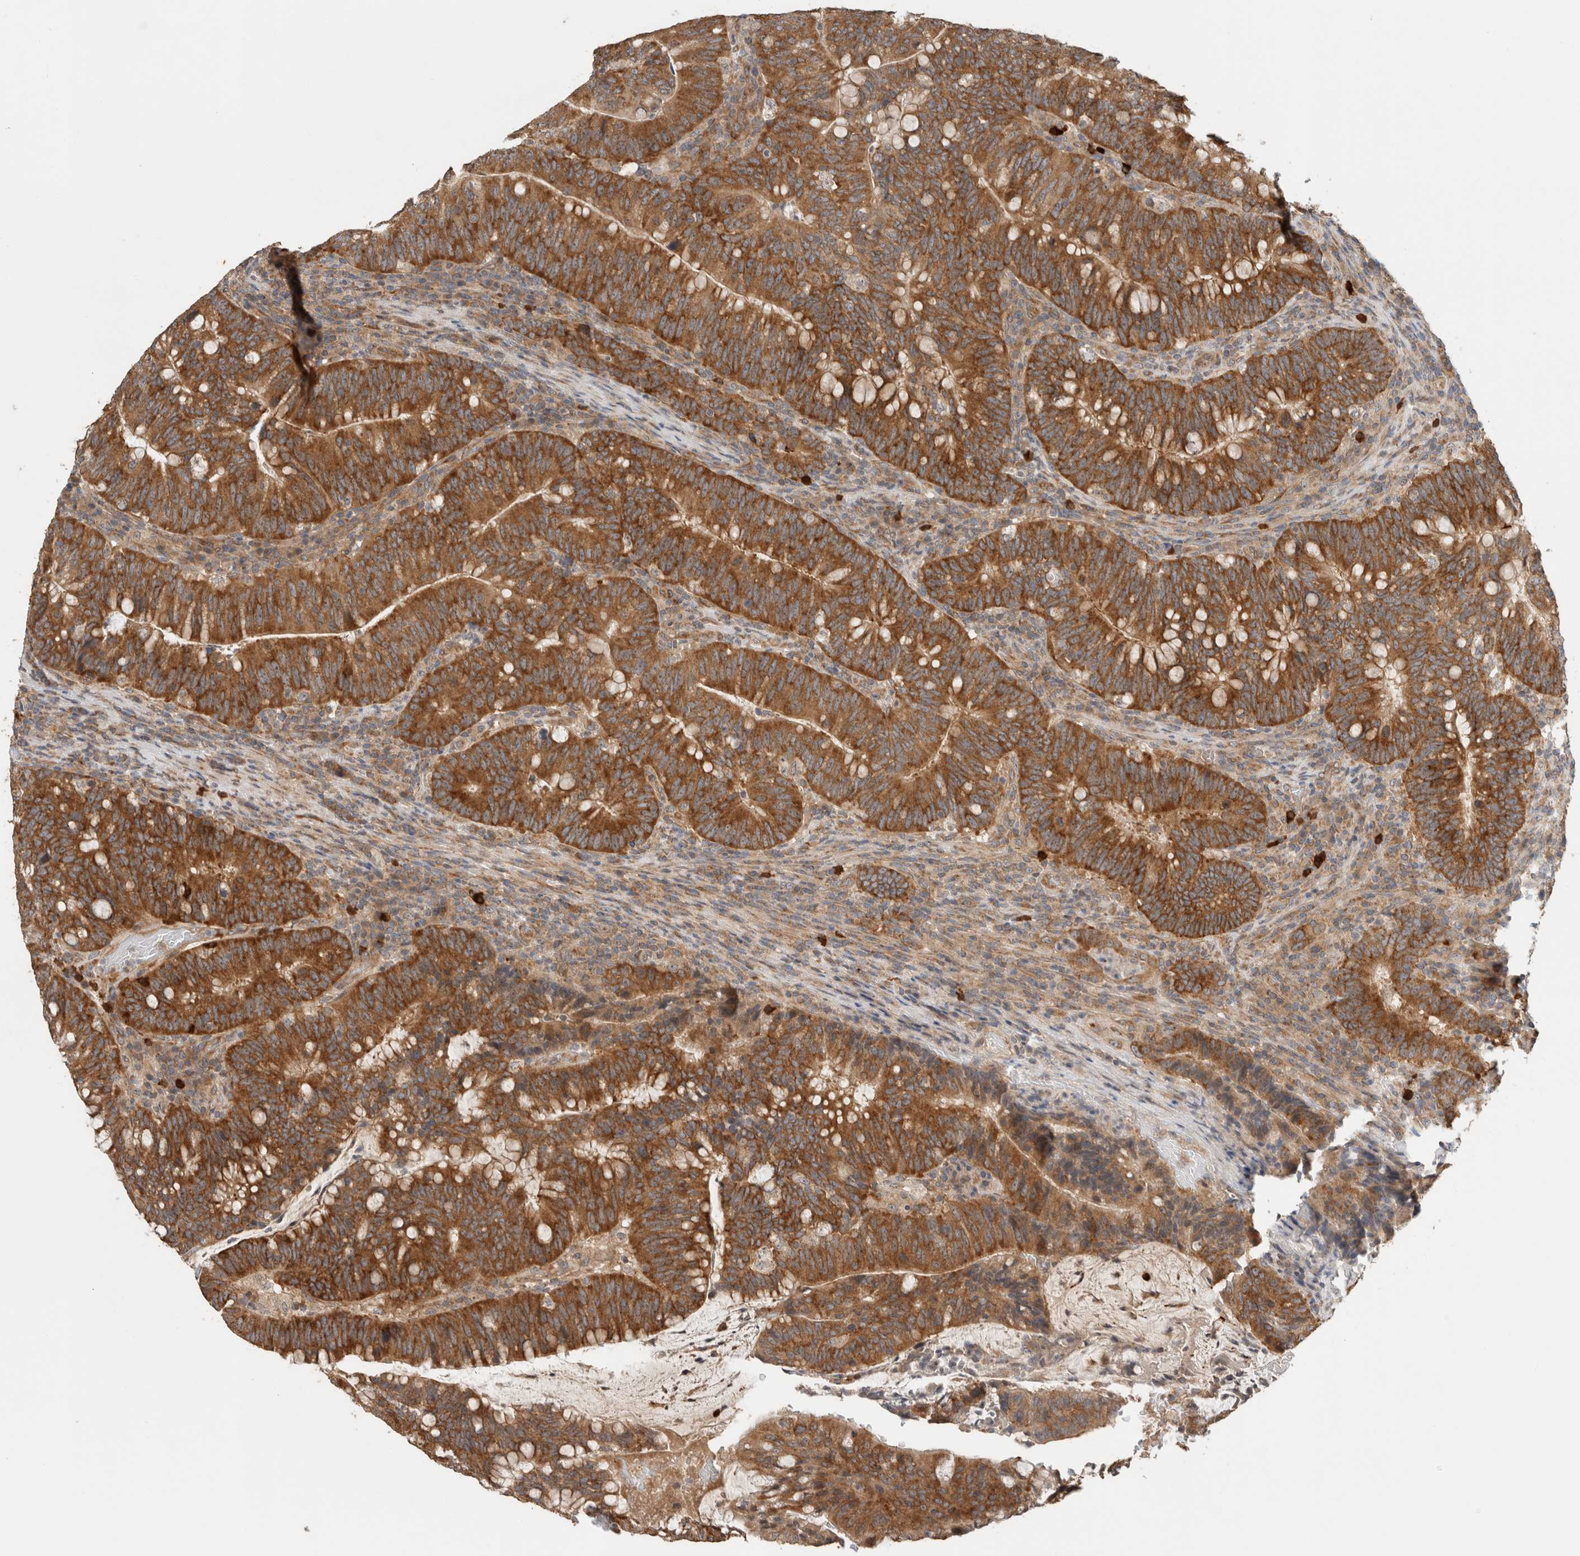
{"staining": {"intensity": "moderate", "quantity": ">75%", "location": "cytoplasmic/membranous"}, "tissue": "colorectal cancer", "cell_type": "Tumor cells", "image_type": "cancer", "snomed": [{"axis": "morphology", "description": "Adenocarcinoma, NOS"}, {"axis": "topography", "description": "Colon"}], "caption": "The micrograph exhibits a brown stain indicating the presence of a protein in the cytoplasmic/membranous of tumor cells in colorectal adenocarcinoma. (DAB = brown stain, brightfield microscopy at high magnification).", "gene": "PUM1", "patient": {"sex": "female", "age": 66}}